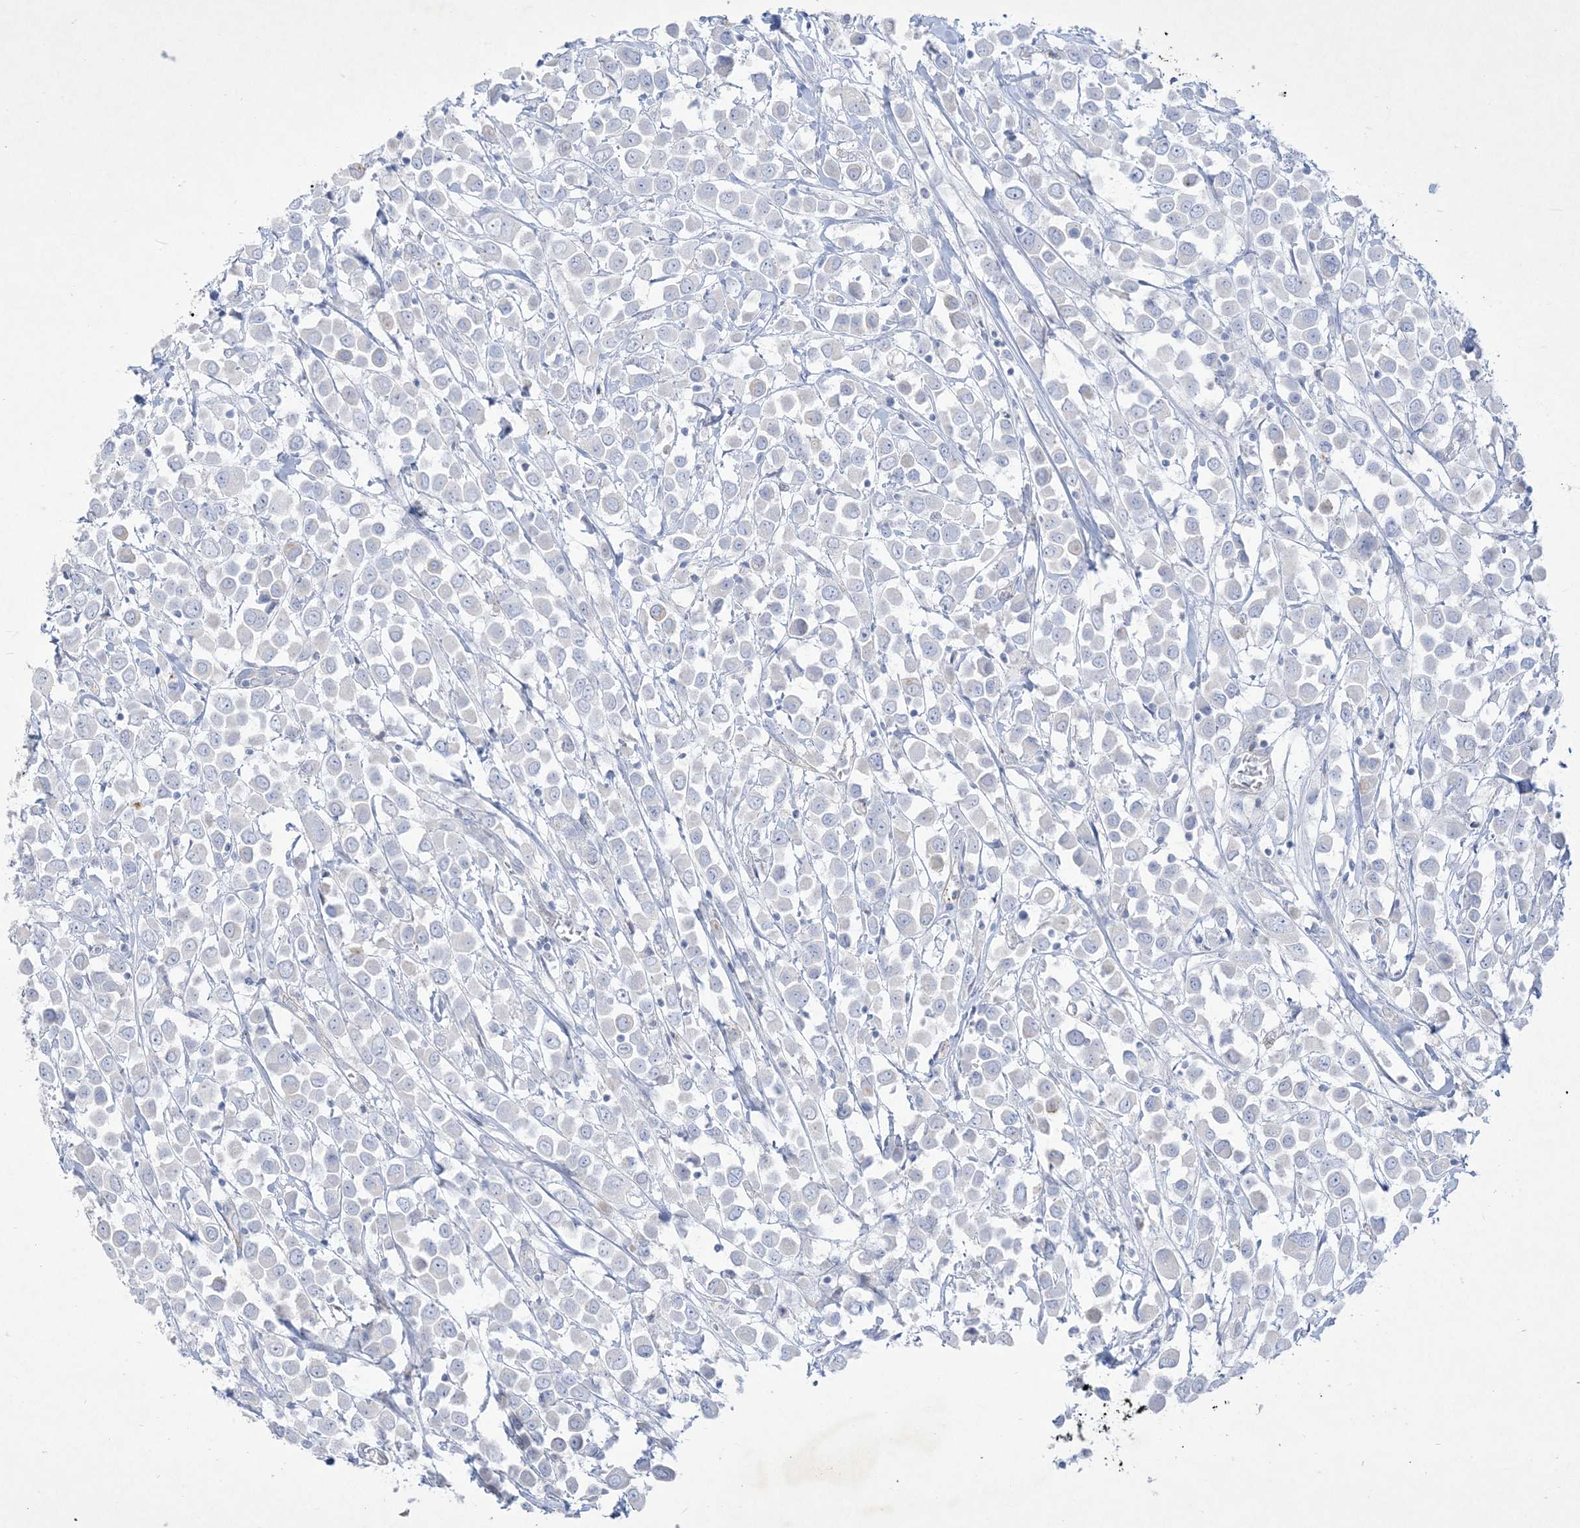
{"staining": {"intensity": "negative", "quantity": "none", "location": "none"}, "tissue": "breast cancer", "cell_type": "Tumor cells", "image_type": "cancer", "snomed": [{"axis": "morphology", "description": "Duct carcinoma"}, {"axis": "topography", "description": "Breast"}], "caption": "The image reveals no staining of tumor cells in breast cancer.", "gene": "B3GNT7", "patient": {"sex": "female", "age": 61}}